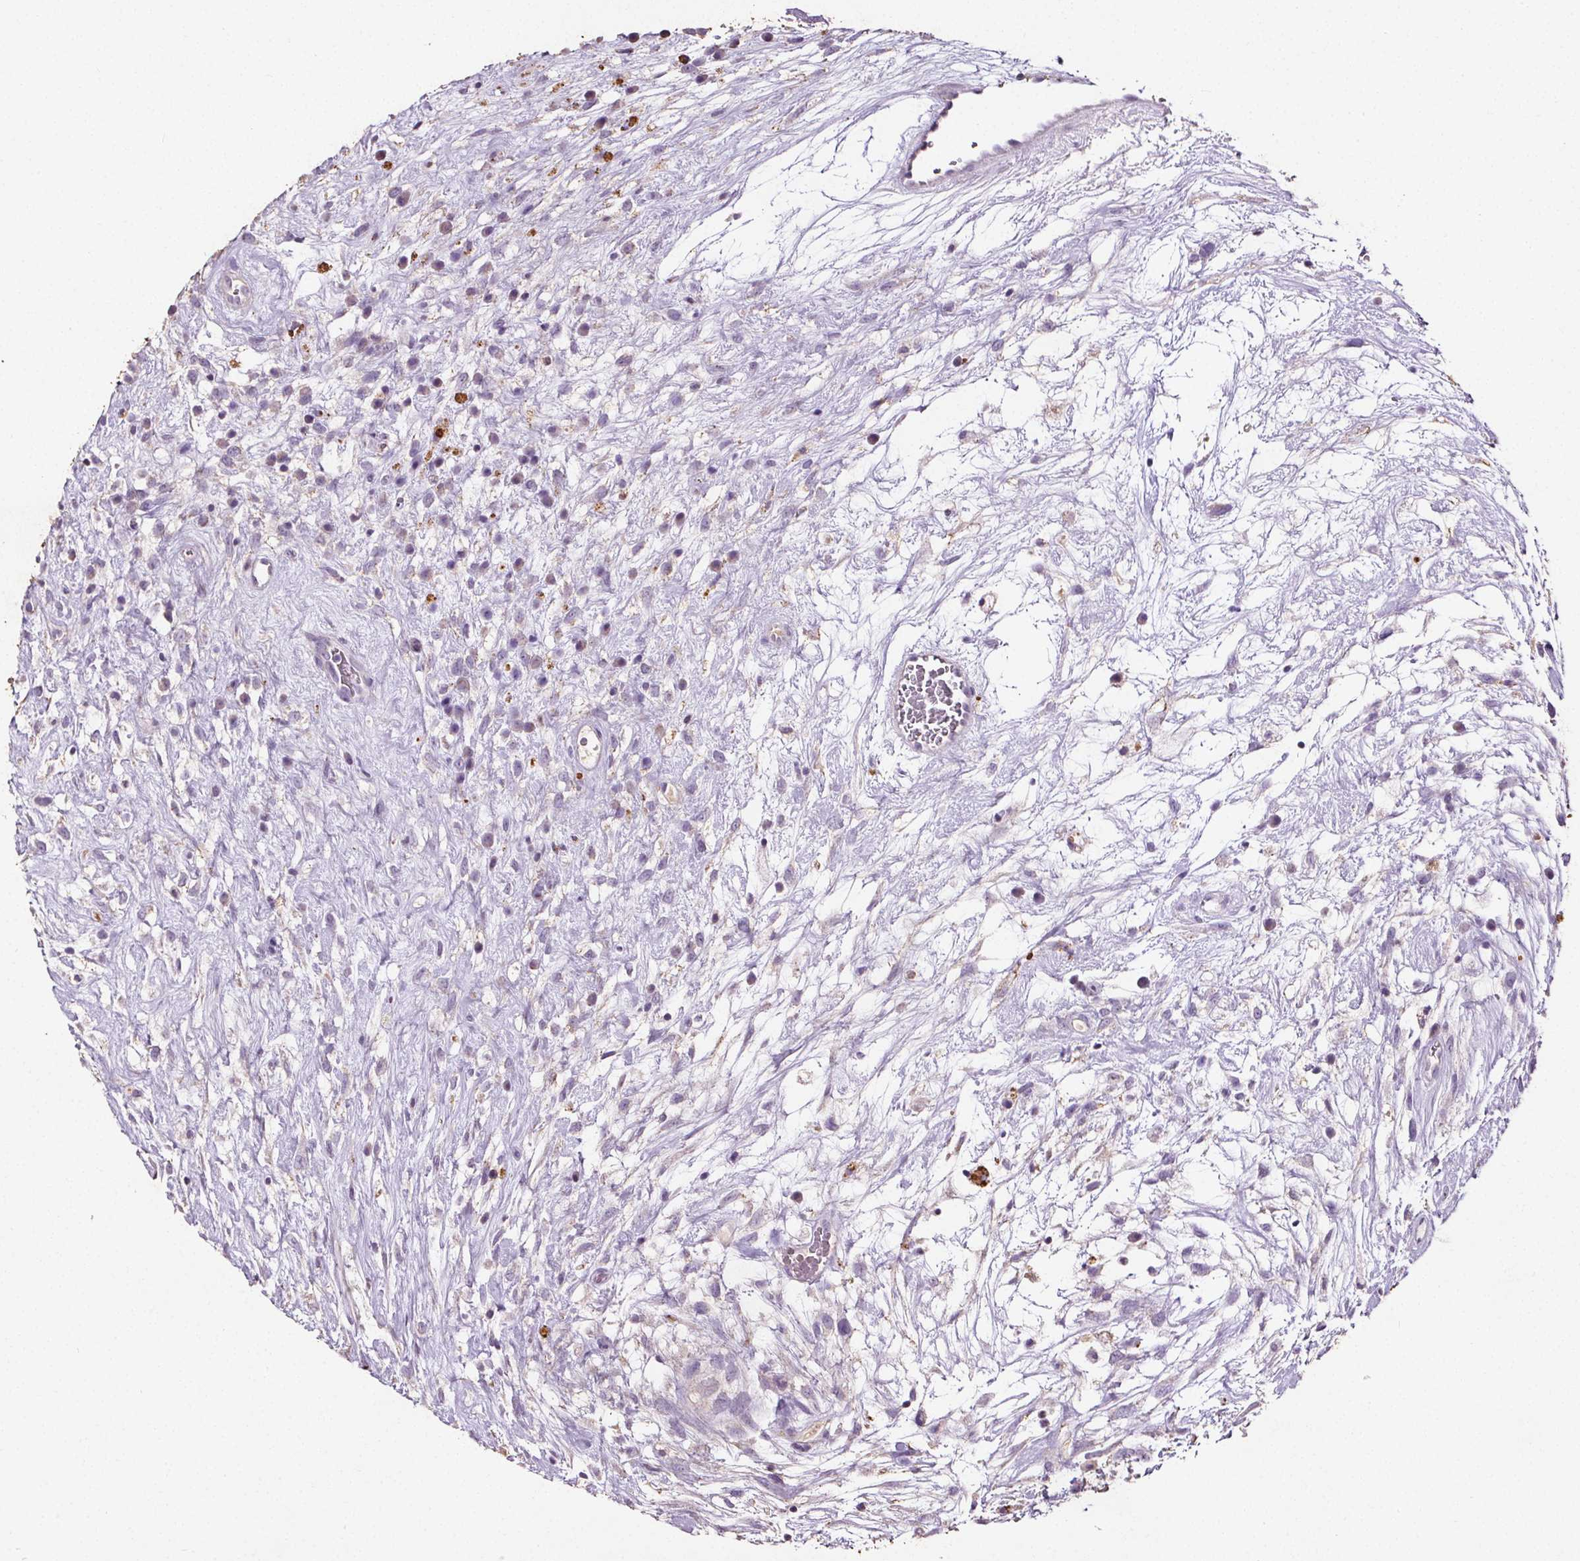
{"staining": {"intensity": "negative", "quantity": "none", "location": "none"}, "tissue": "testis cancer", "cell_type": "Tumor cells", "image_type": "cancer", "snomed": [{"axis": "morphology", "description": "Normal tissue, NOS"}, {"axis": "morphology", "description": "Carcinoma, Embryonal, NOS"}, {"axis": "topography", "description": "Testis"}], "caption": "Embryonal carcinoma (testis) was stained to show a protein in brown. There is no significant positivity in tumor cells.", "gene": "C19orf84", "patient": {"sex": "male", "age": 32}}